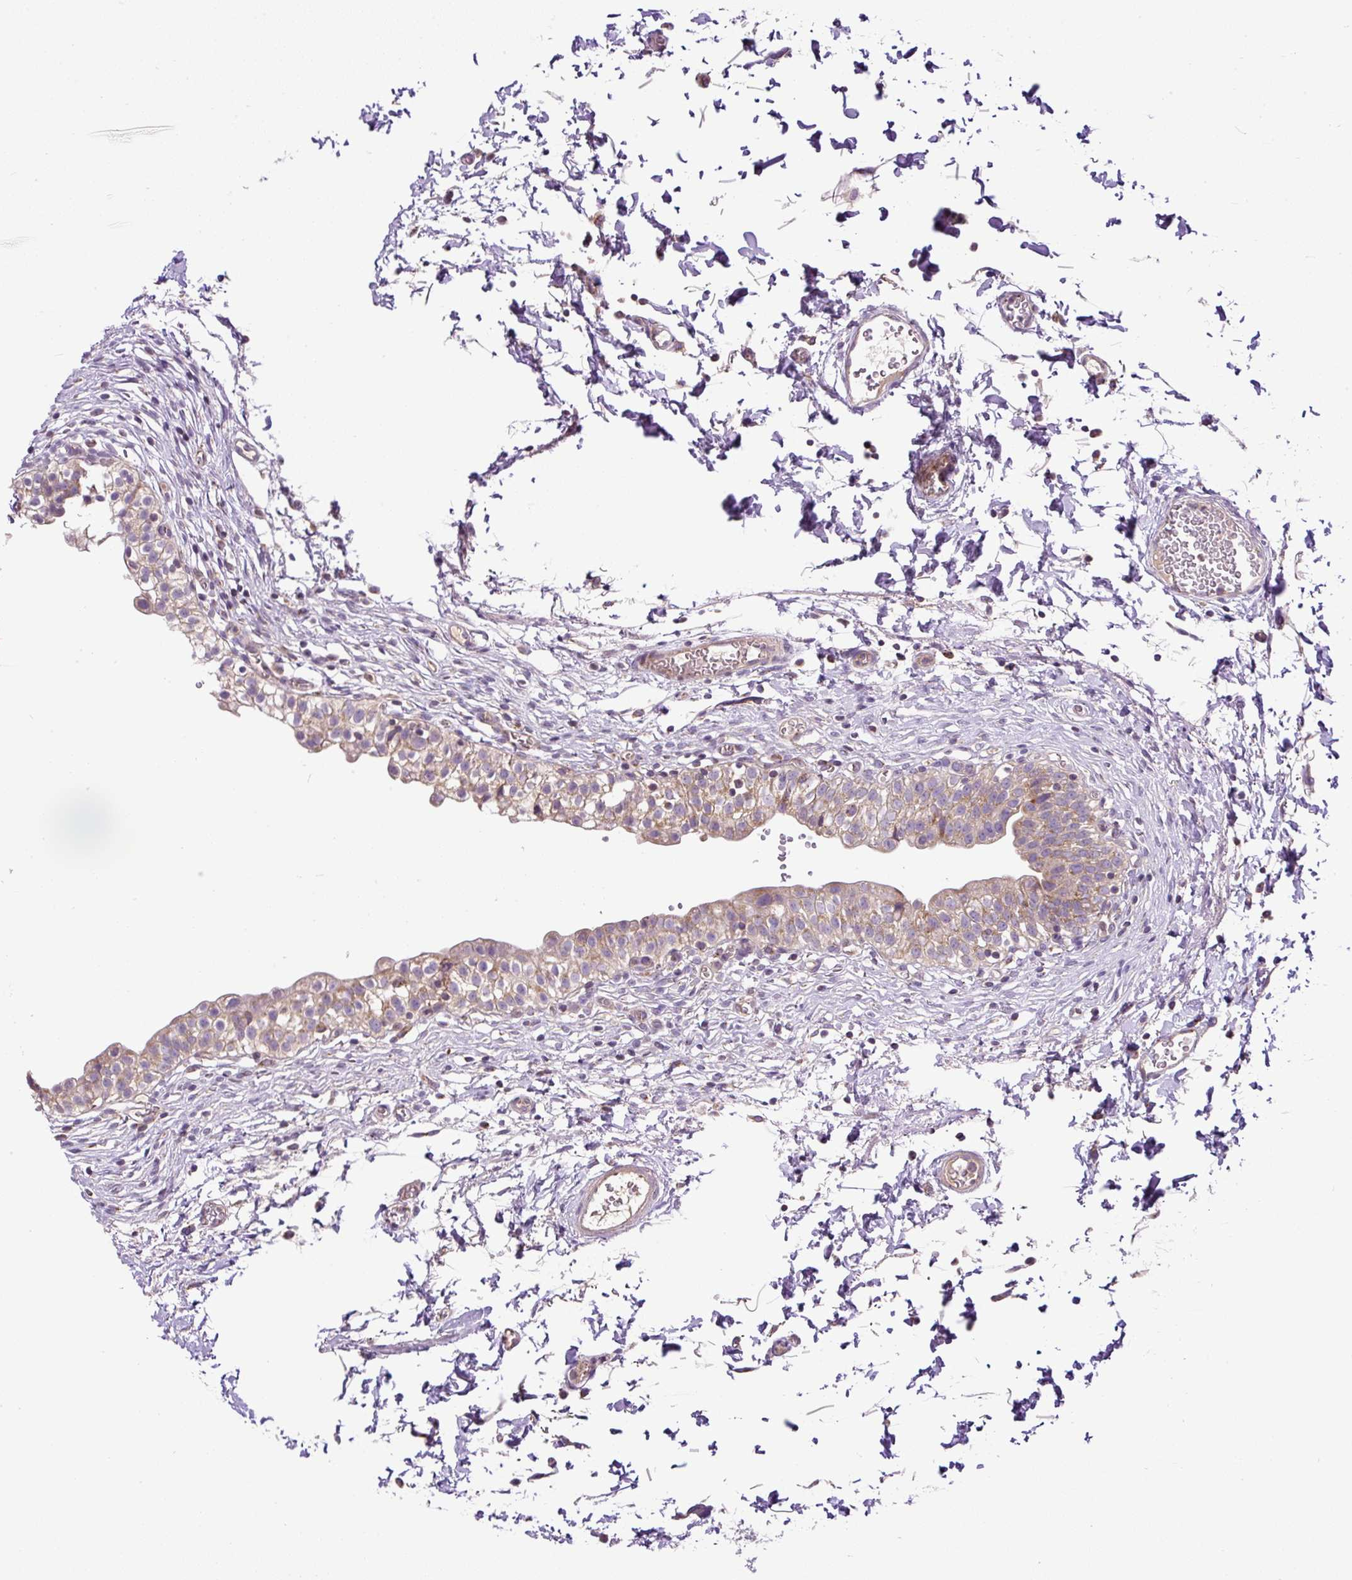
{"staining": {"intensity": "moderate", "quantity": "25%-75%", "location": "cytoplasmic/membranous"}, "tissue": "urinary bladder", "cell_type": "Urothelial cells", "image_type": "normal", "snomed": [{"axis": "morphology", "description": "Normal tissue, NOS"}, {"axis": "topography", "description": "Urinary bladder"}, {"axis": "topography", "description": "Peripheral nerve tissue"}], "caption": "Urinary bladder stained with immunohistochemistry shows moderate cytoplasmic/membranous expression in about 25%-75% of urothelial cells. (Brightfield microscopy of DAB IHC at high magnification).", "gene": "ZNF547", "patient": {"sex": "male", "age": 55}}